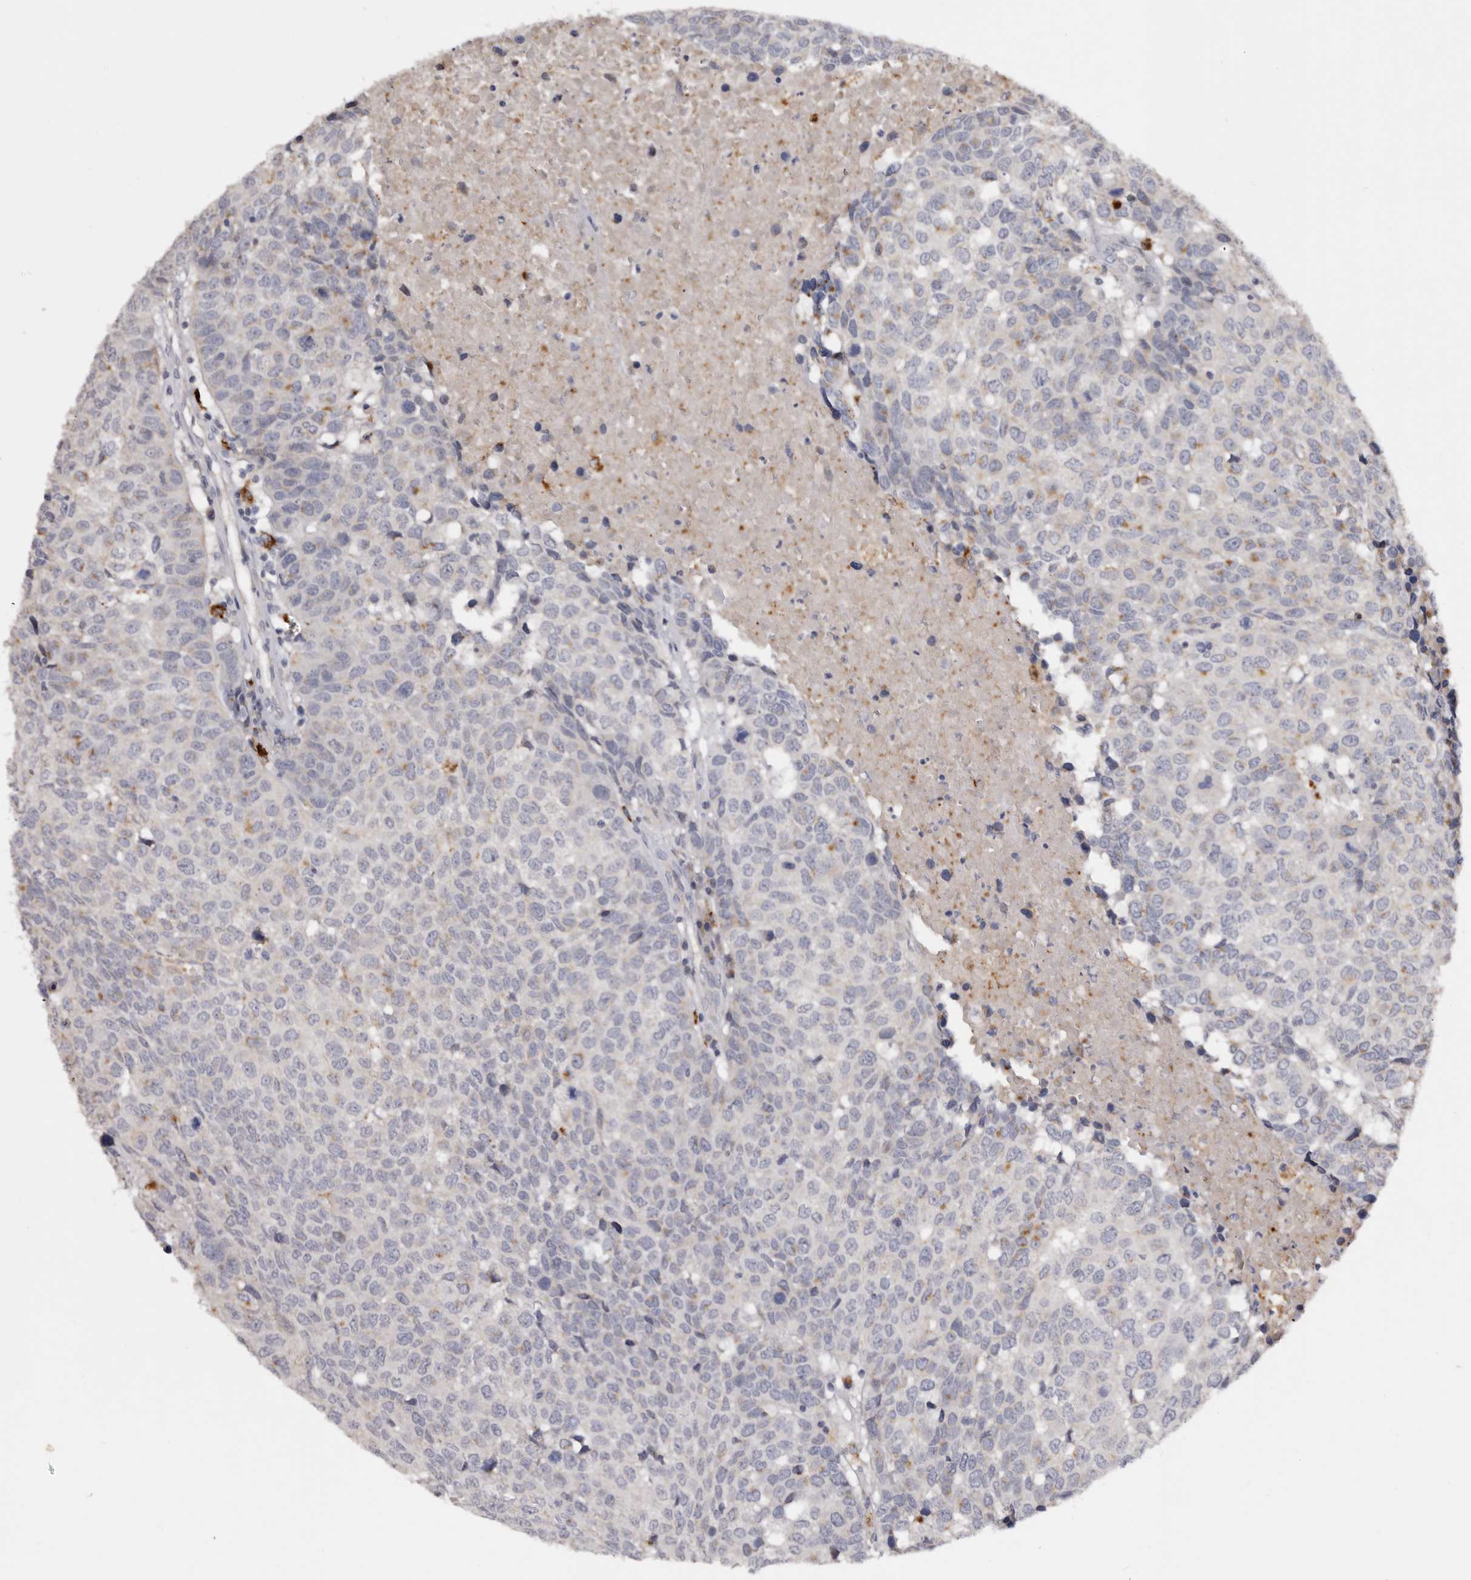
{"staining": {"intensity": "moderate", "quantity": "<25%", "location": "cytoplasmic/membranous"}, "tissue": "head and neck cancer", "cell_type": "Tumor cells", "image_type": "cancer", "snomed": [{"axis": "morphology", "description": "Squamous cell carcinoma, NOS"}, {"axis": "topography", "description": "Head-Neck"}], "caption": "A histopathology image of head and neck squamous cell carcinoma stained for a protein reveals moderate cytoplasmic/membranous brown staining in tumor cells. The staining is performed using DAB (3,3'-diaminobenzidine) brown chromogen to label protein expression. The nuclei are counter-stained blue using hematoxylin.", "gene": "DAP", "patient": {"sex": "male", "age": 66}}